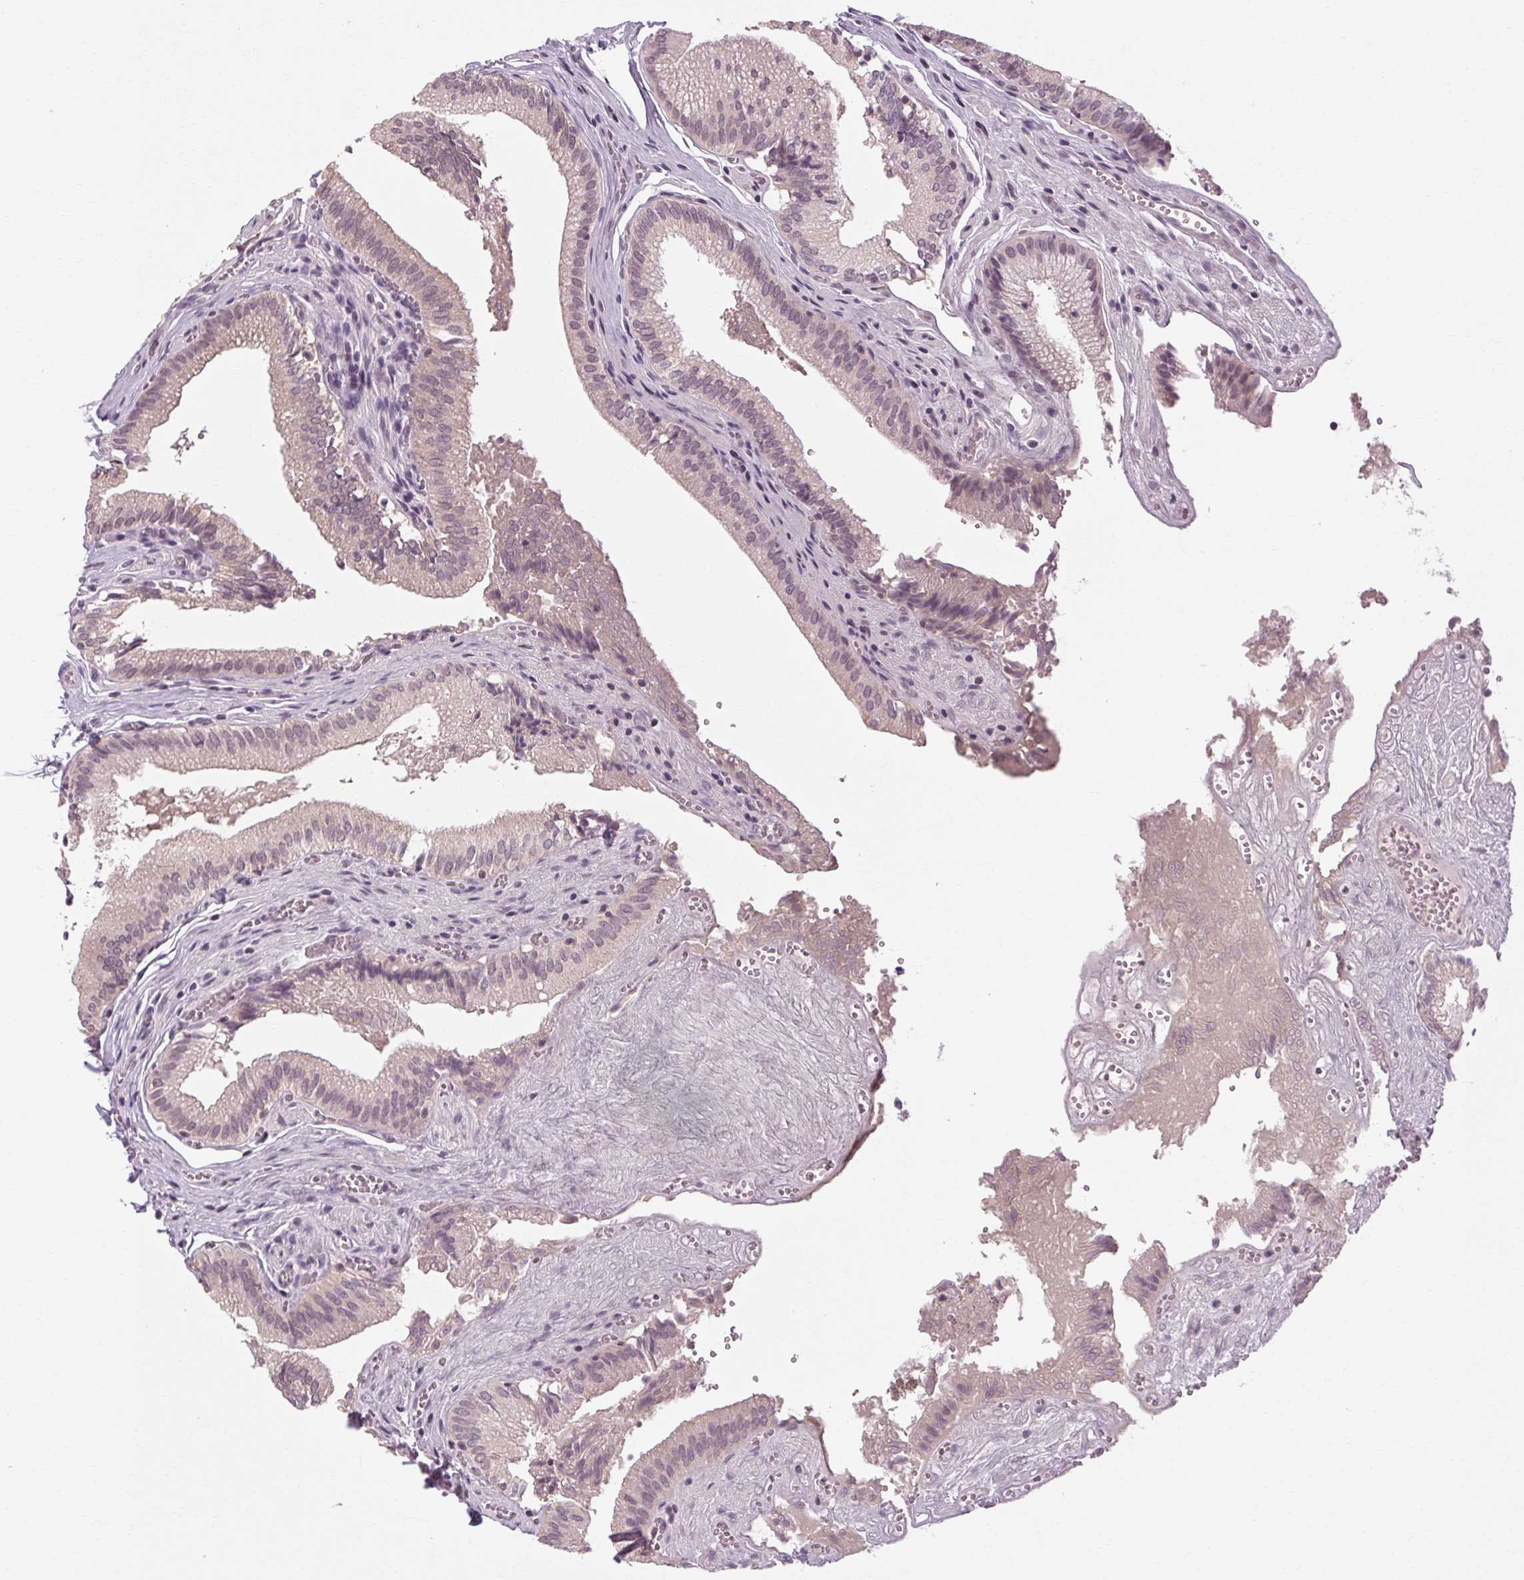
{"staining": {"intensity": "negative", "quantity": "none", "location": "none"}, "tissue": "gallbladder", "cell_type": "Glandular cells", "image_type": "normal", "snomed": [{"axis": "morphology", "description": "Normal tissue, NOS"}, {"axis": "topography", "description": "Gallbladder"}, {"axis": "topography", "description": "Peripheral nerve tissue"}], "caption": "Immunohistochemistry histopathology image of unremarkable gallbladder: human gallbladder stained with DAB exhibits no significant protein staining in glandular cells. (DAB immunohistochemistry (IHC) with hematoxylin counter stain).", "gene": "KLHL40", "patient": {"sex": "male", "age": 17}}